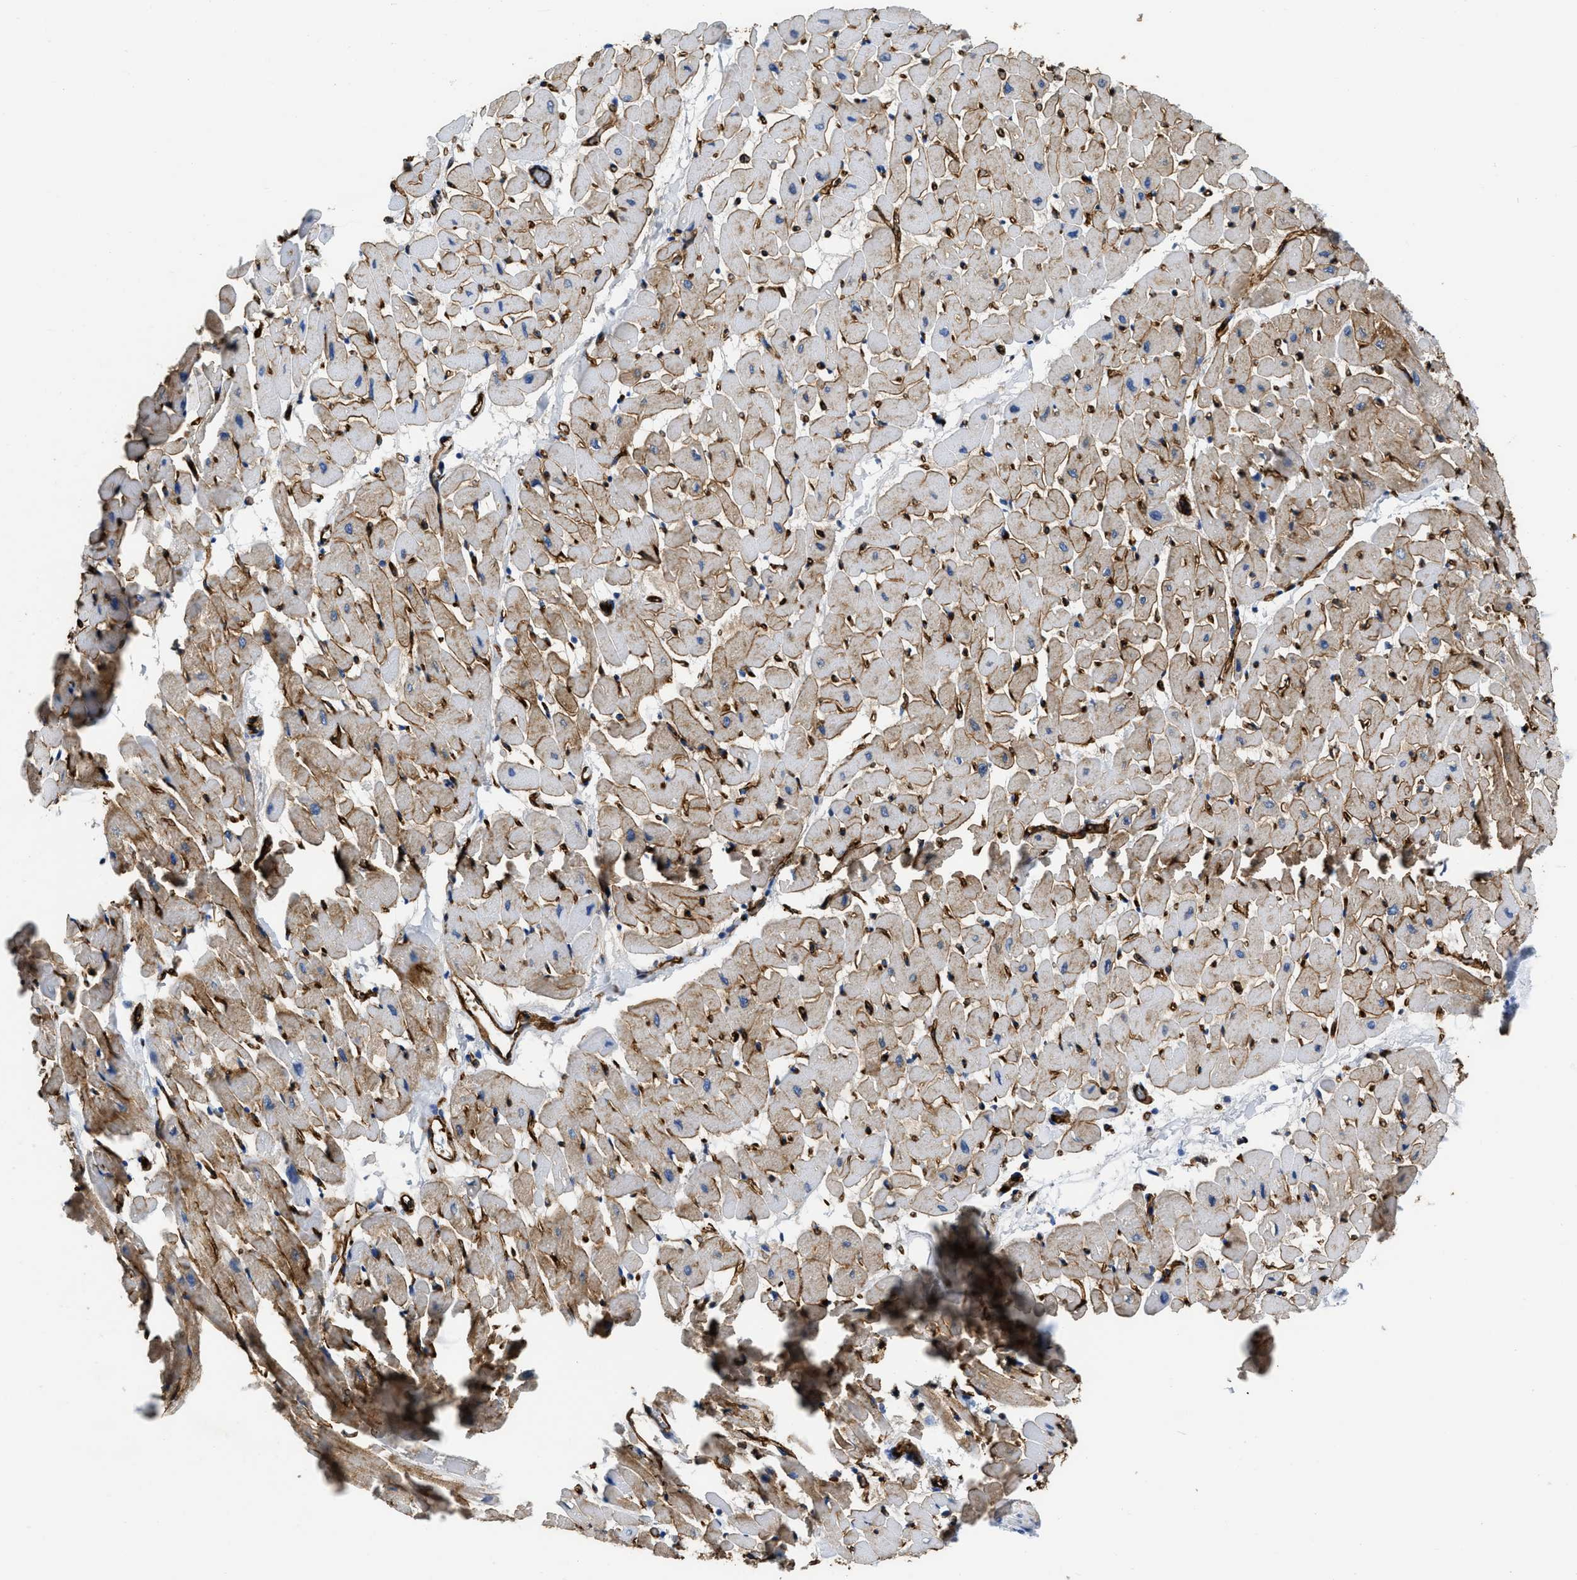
{"staining": {"intensity": "moderate", "quantity": "<25%", "location": "cytoplasmic/membranous"}, "tissue": "heart muscle", "cell_type": "Cardiomyocytes", "image_type": "normal", "snomed": [{"axis": "morphology", "description": "Normal tissue, NOS"}, {"axis": "topography", "description": "Heart"}], "caption": "Immunohistochemistry (IHC) staining of normal heart muscle, which displays low levels of moderate cytoplasmic/membranous staining in about <25% of cardiomyocytes indicating moderate cytoplasmic/membranous protein expression. The staining was performed using DAB (3,3'-diaminobenzidine) (brown) for protein detection and nuclei were counterstained in hematoxylin (blue).", "gene": "TVP23B", "patient": {"sex": "male", "age": 45}}